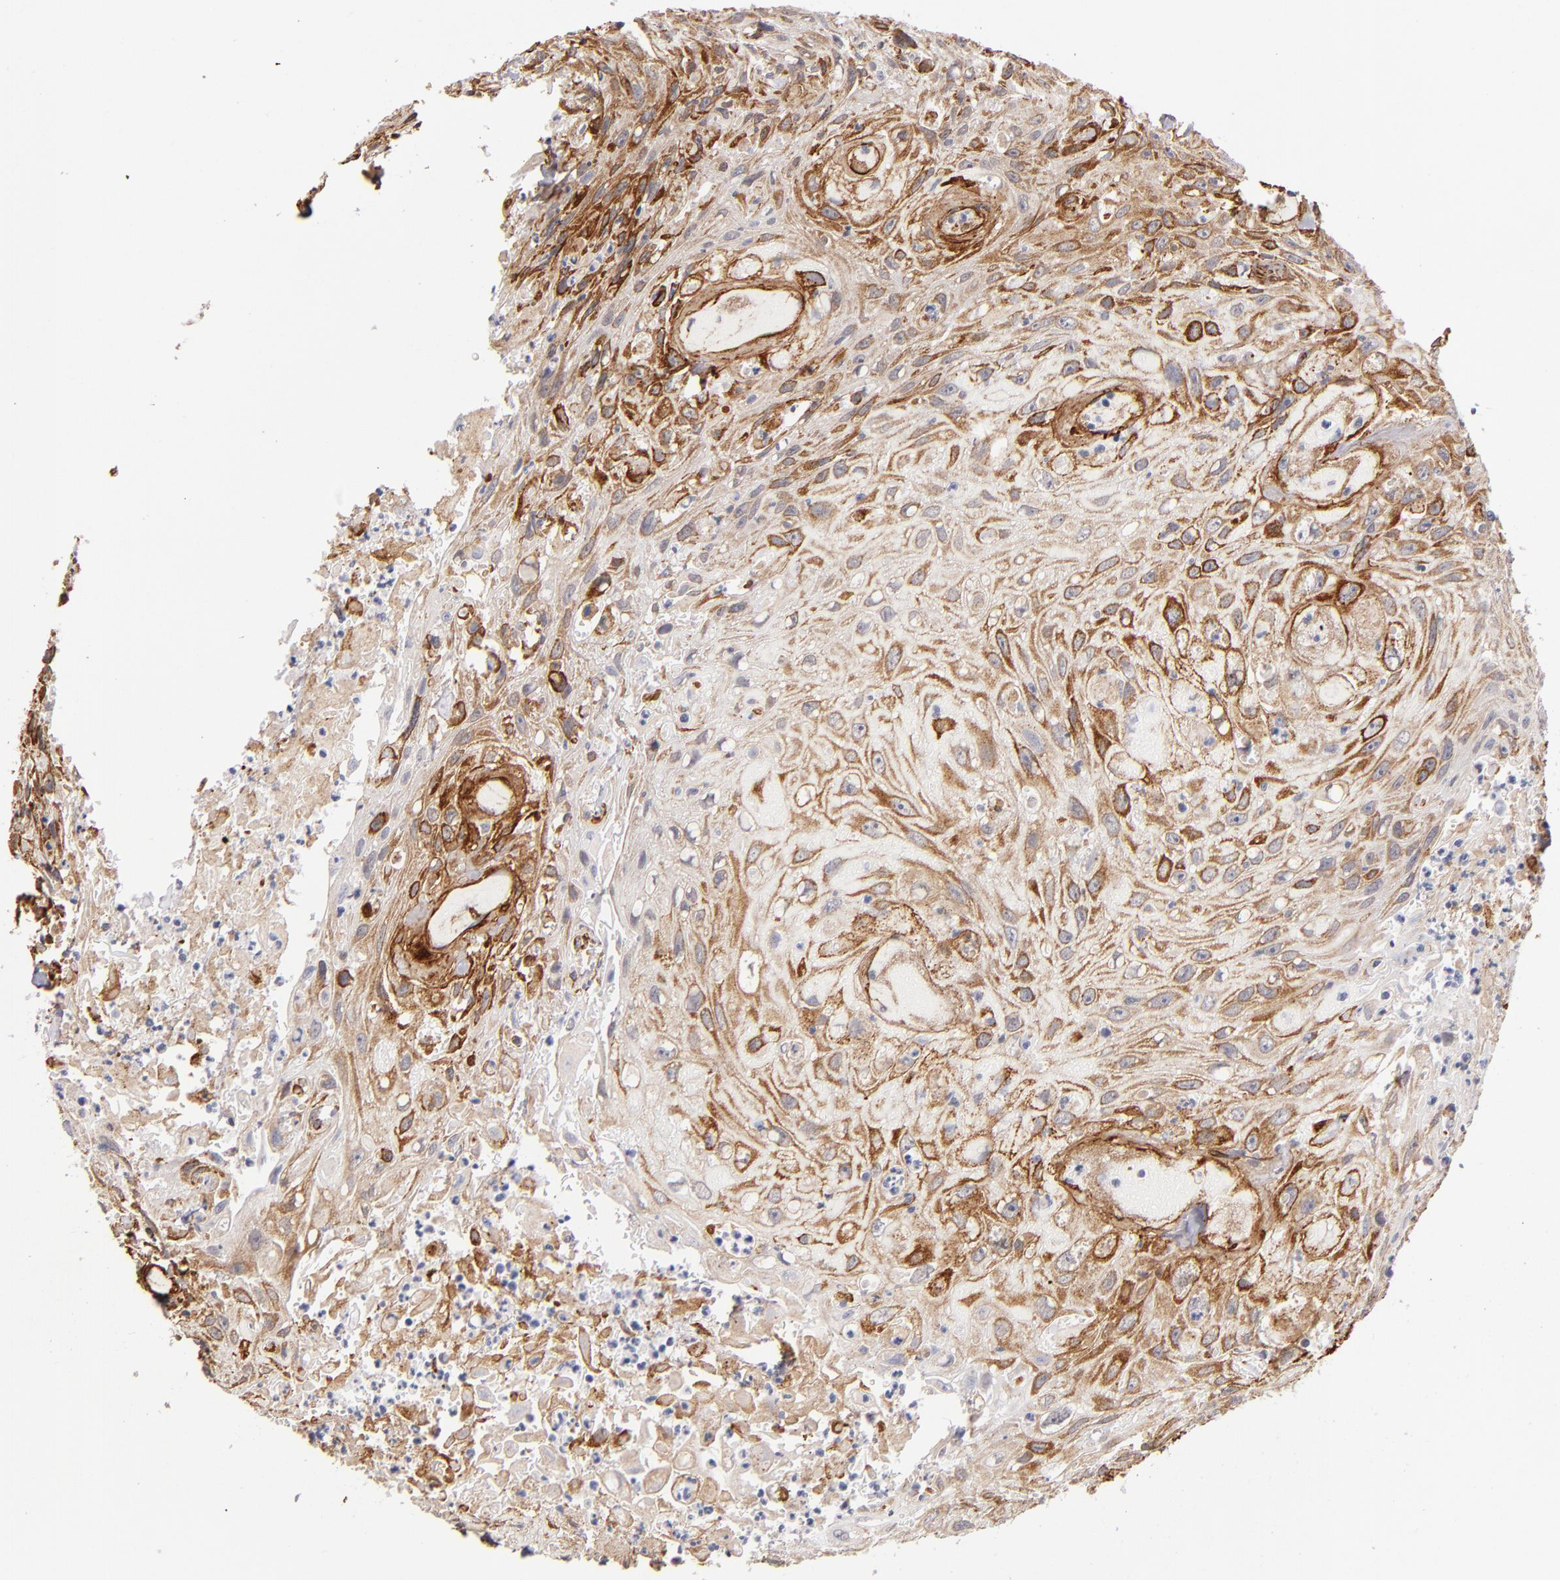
{"staining": {"intensity": "moderate", "quantity": "25%-75%", "location": "cytoplasmic/membranous"}, "tissue": "urothelial cancer", "cell_type": "Tumor cells", "image_type": "cancer", "snomed": [{"axis": "morphology", "description": "Urothelial carcinoma, High grade"}, {"axis": "topography", "description": "Urinary bladder"}], "caption": "There is medium levels of moderate cytoplasmic/membranous positivity in tumor cells of high-grade urothelial carcinoma, as demonstrated by immunohistochemical staining (brown color).", "gene": "LAMC1", "patient": {"sex": "female", "age": 84}}